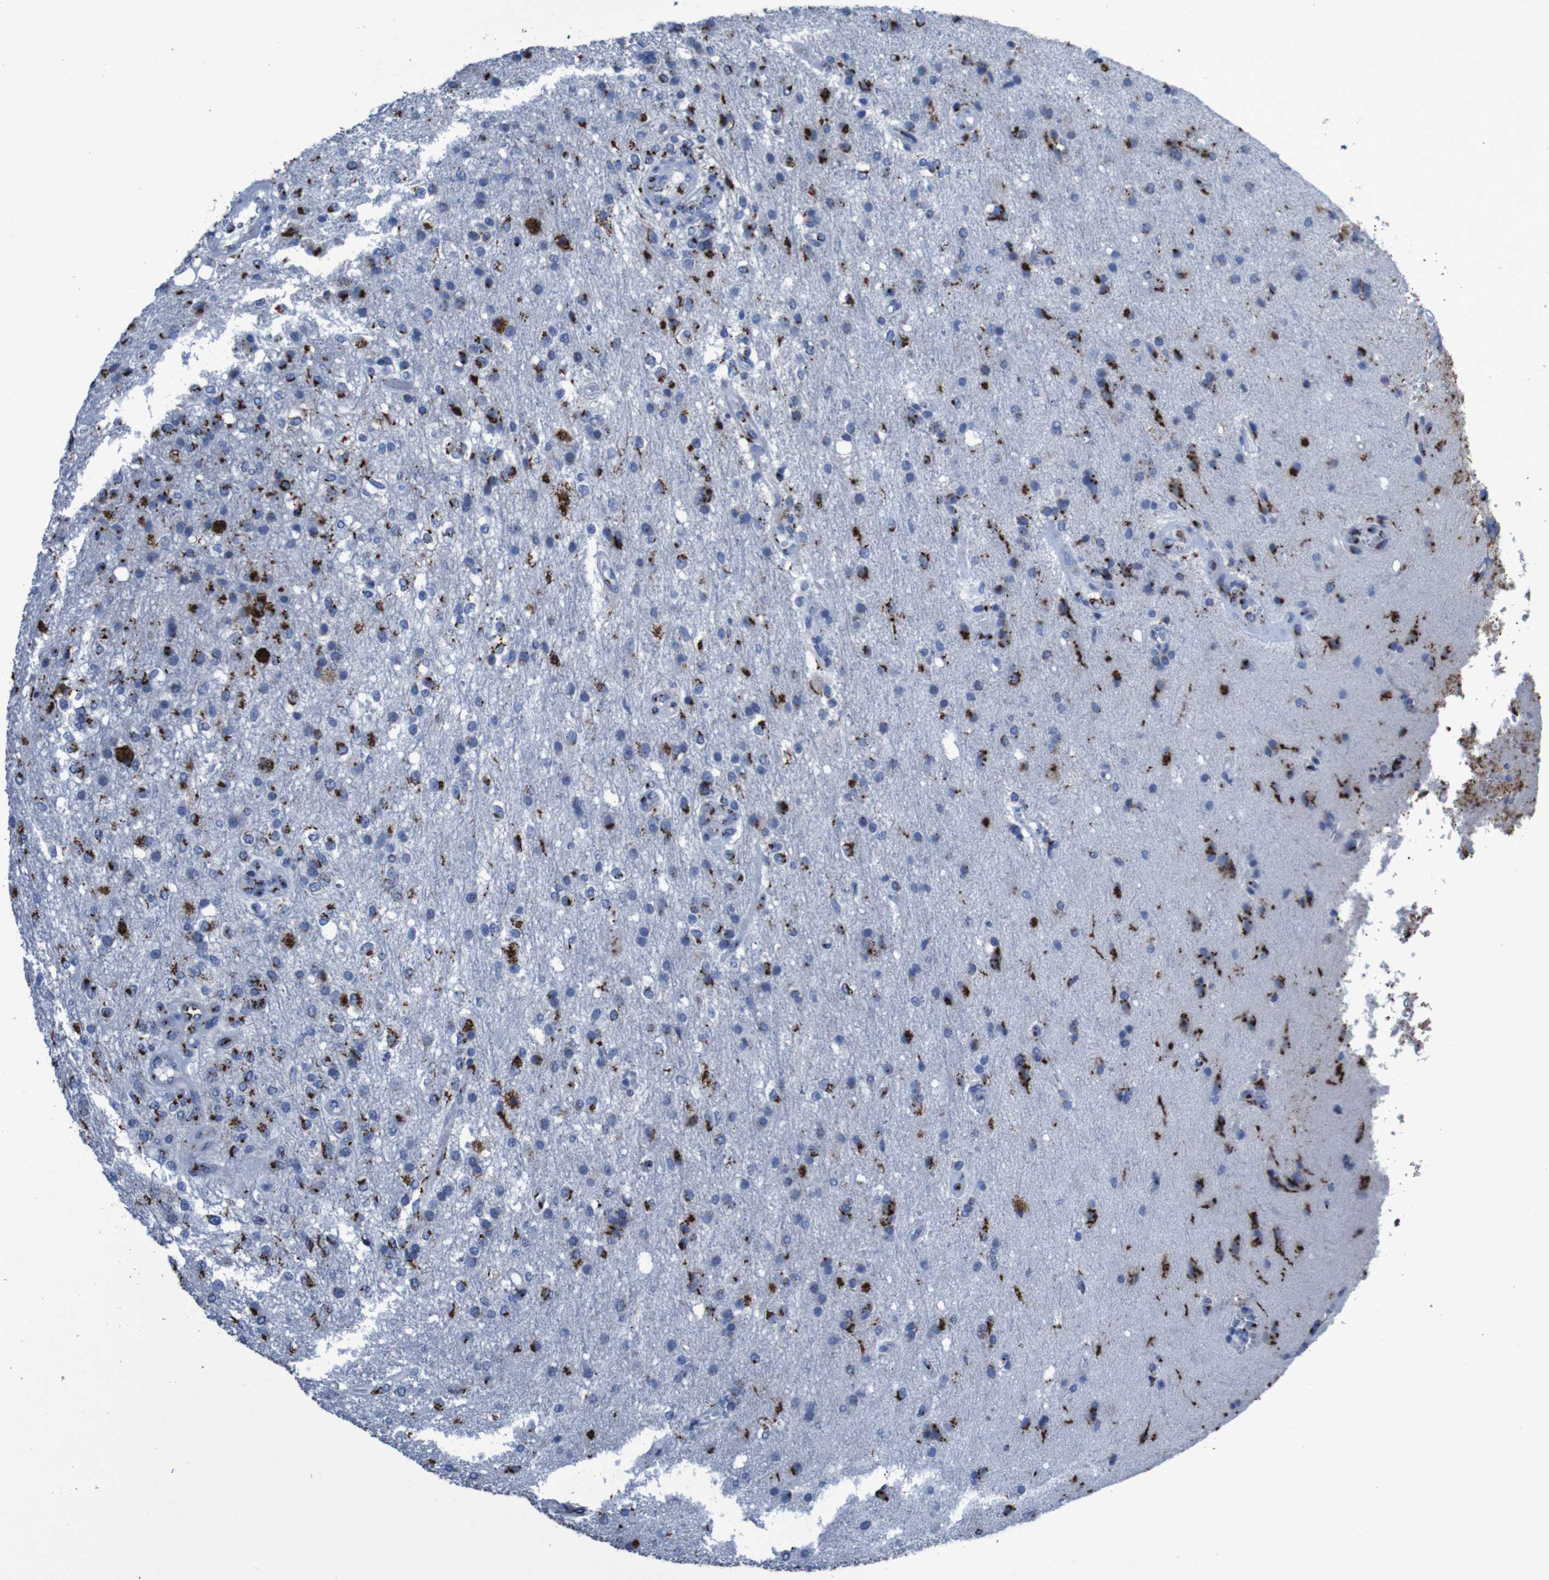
{"staining": {"intensity": "strong", "quantity": ">75%", "location": "cytoplasmic/membranous"}, "tissue": "glioma", "cell_type": "Tumor cells", "image_type": "cancer", "snomed": [{"axis": "morphology", "description": "Normal tissue, NOS"}, {"axis": "morphology", "description": "Glioma, malignant, High grade"}, {"axis": "topography", "description": "Cerebral cortex"}], "caption": "A histopathology image showing strong cytoplasmic/membranous positivity in approximately >75% of tumor cells in glioma, as visualized by brown immunohistochemical staining.", "gene": "GOLM1", "patient": {"sex": "male", "age": 77}}